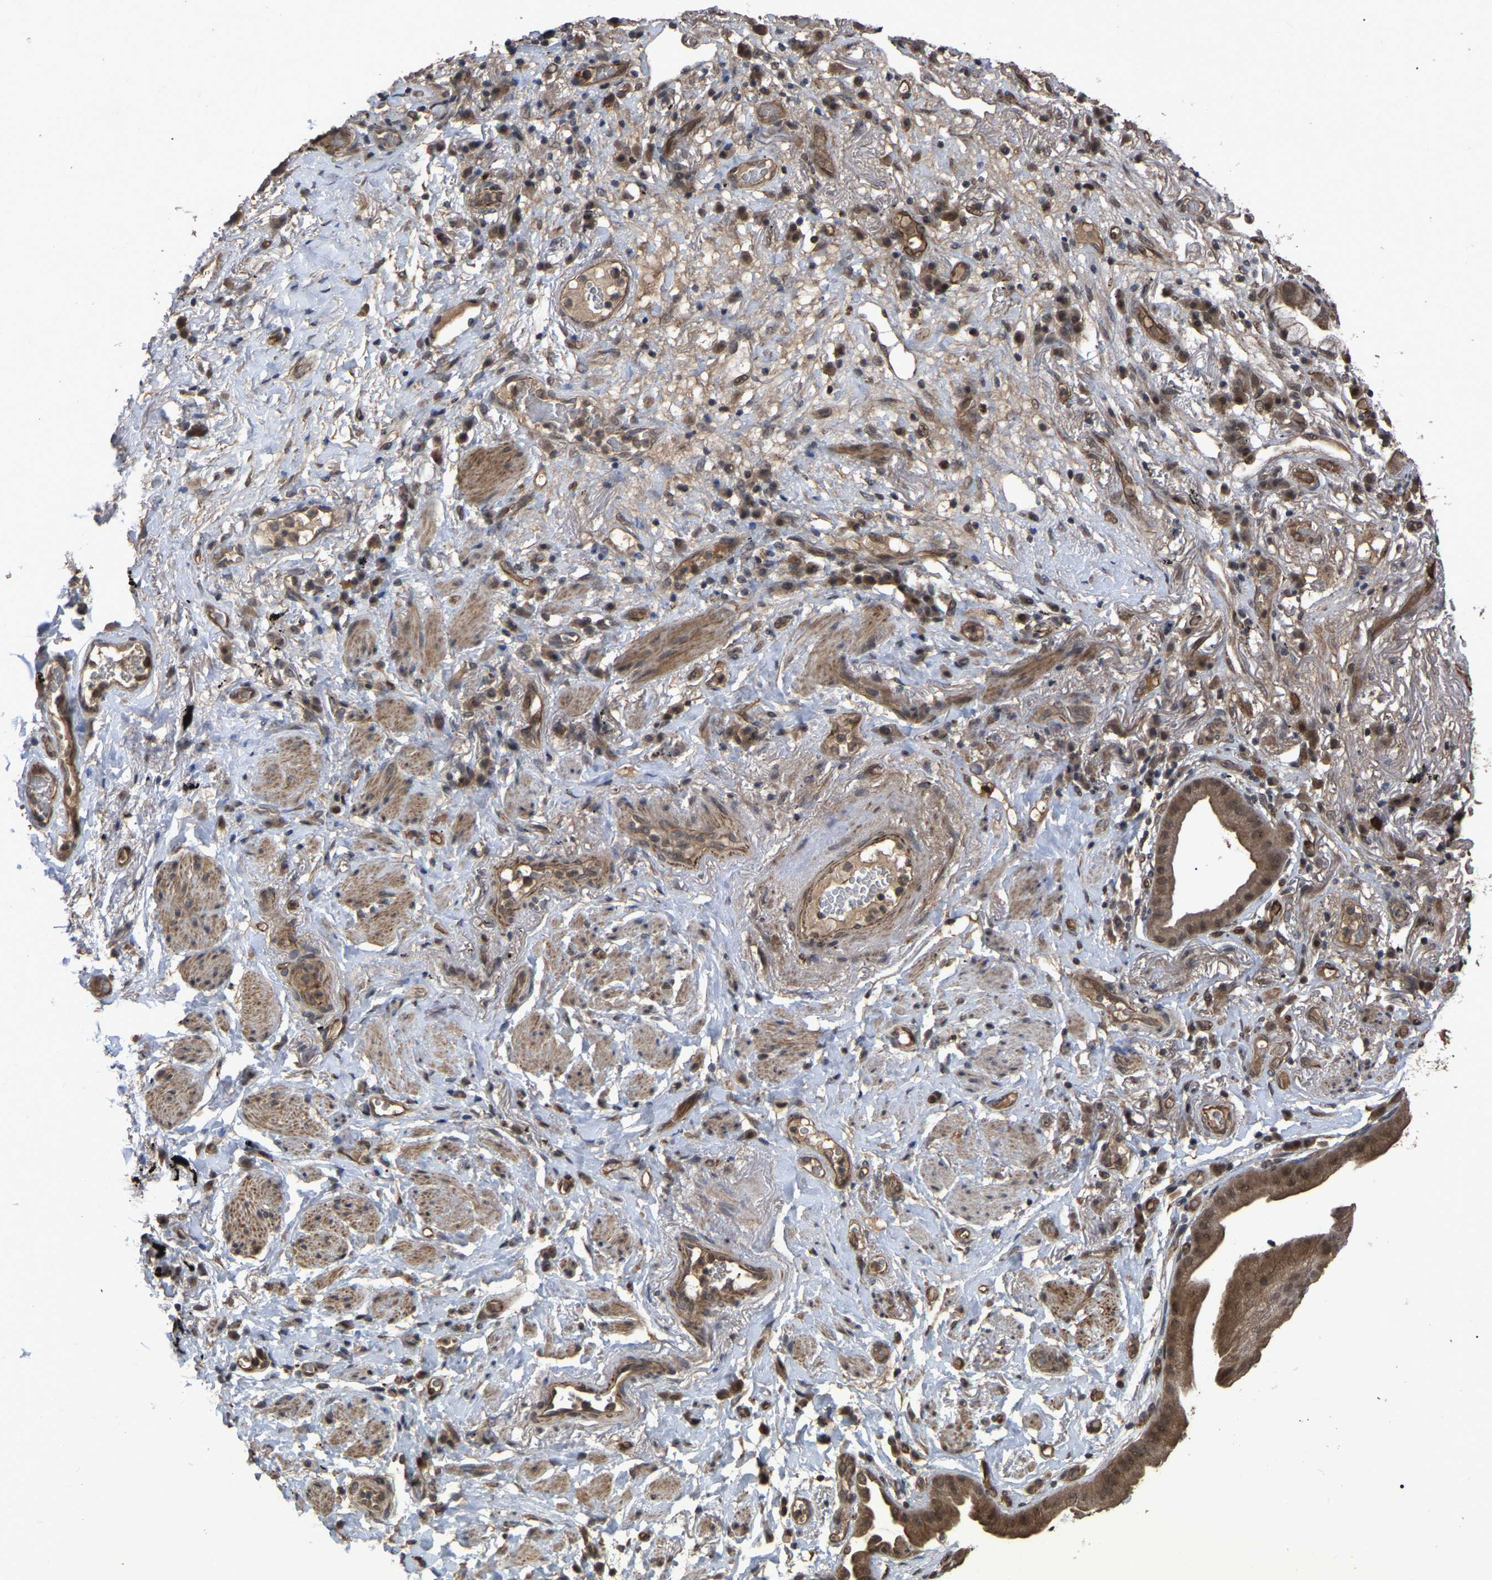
{"staining": {"intensity": "moderate", "quantity": ">75%", "location": "cytoplasmic/membranous"}, "tissue": "lung cancer", "cell_type": "Tumor cells", "image_type": "cancer", "snomed": [{"axis": "morphology", "description": "Normal tissue, NOS"}, {"axis": "morphology", "description": "Adenocarcinoma, NOS"}, {"axis": "topography", "description": "Bronchus"}, {"axis": "topography", "description": "Lung"}], "caption": "Human adenocarcinoma (lung) stained with a brown dye exhibits moderate cytoplasmic/membranous positive staining in about >75% of tumor cells.", "gene": "FAM161B", "patient": {"sex": "female", "age": 70}}